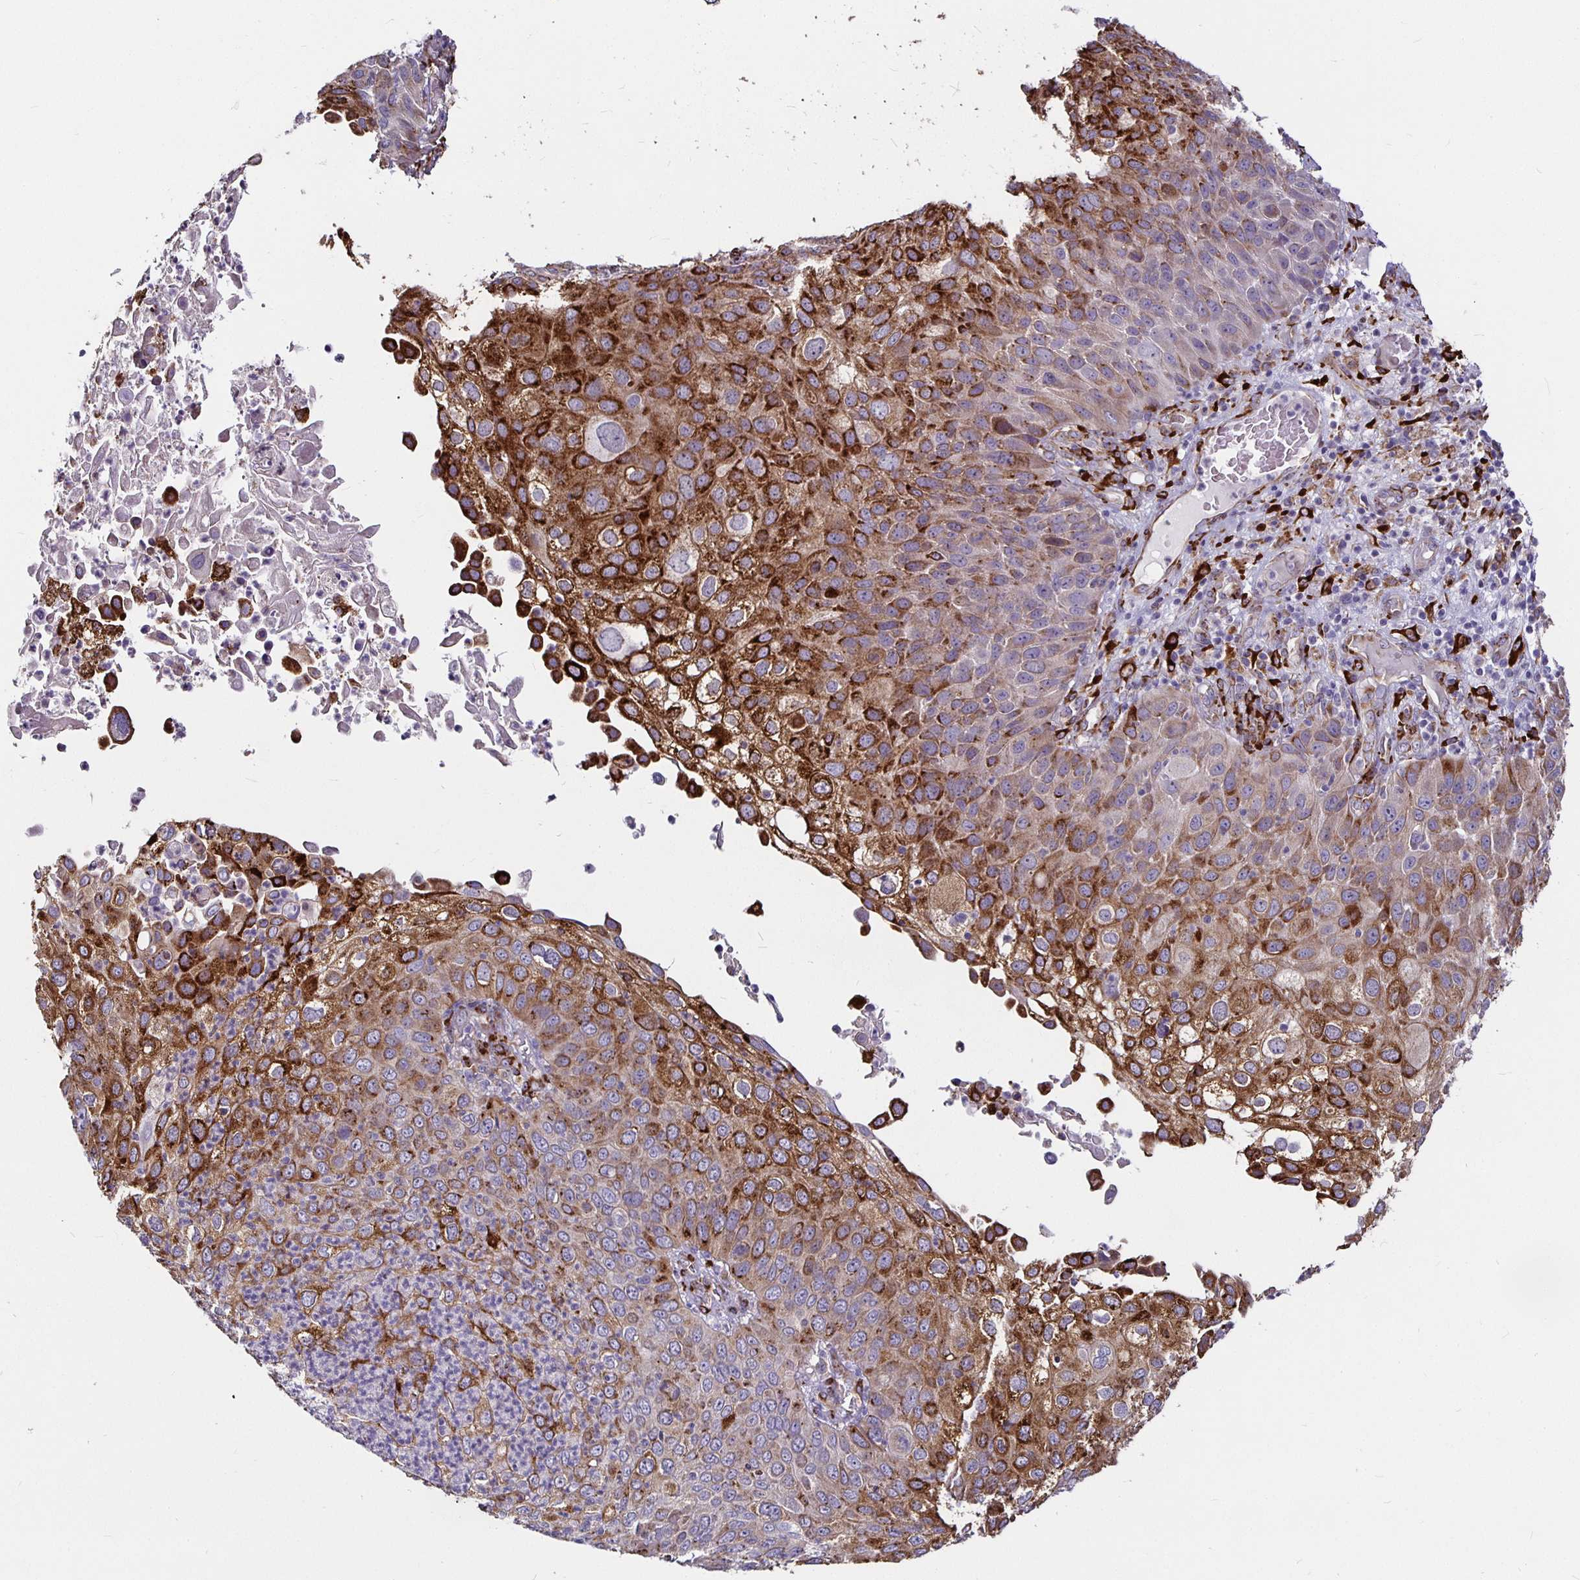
{"staining": {"intensity": "moderate", "quantity": "25%-75%", "location": "cytoplasmic/membranous"}, "tissue": "skin cancer", "cell_type": "Tumor cells", "image_type": "cancer", "snomed": [{"axis": "morphology", "description": "Squamous cell carcinoma, NOS"}, {"axis": "topography", "description": "Skin"}], "caption": "Human squamous cell carcinoma (skin) stained with a protein marker shows moderate staining in tumor cells.", "gene": "P4HA2", "patient": {"sex": "male", "age": 87}}